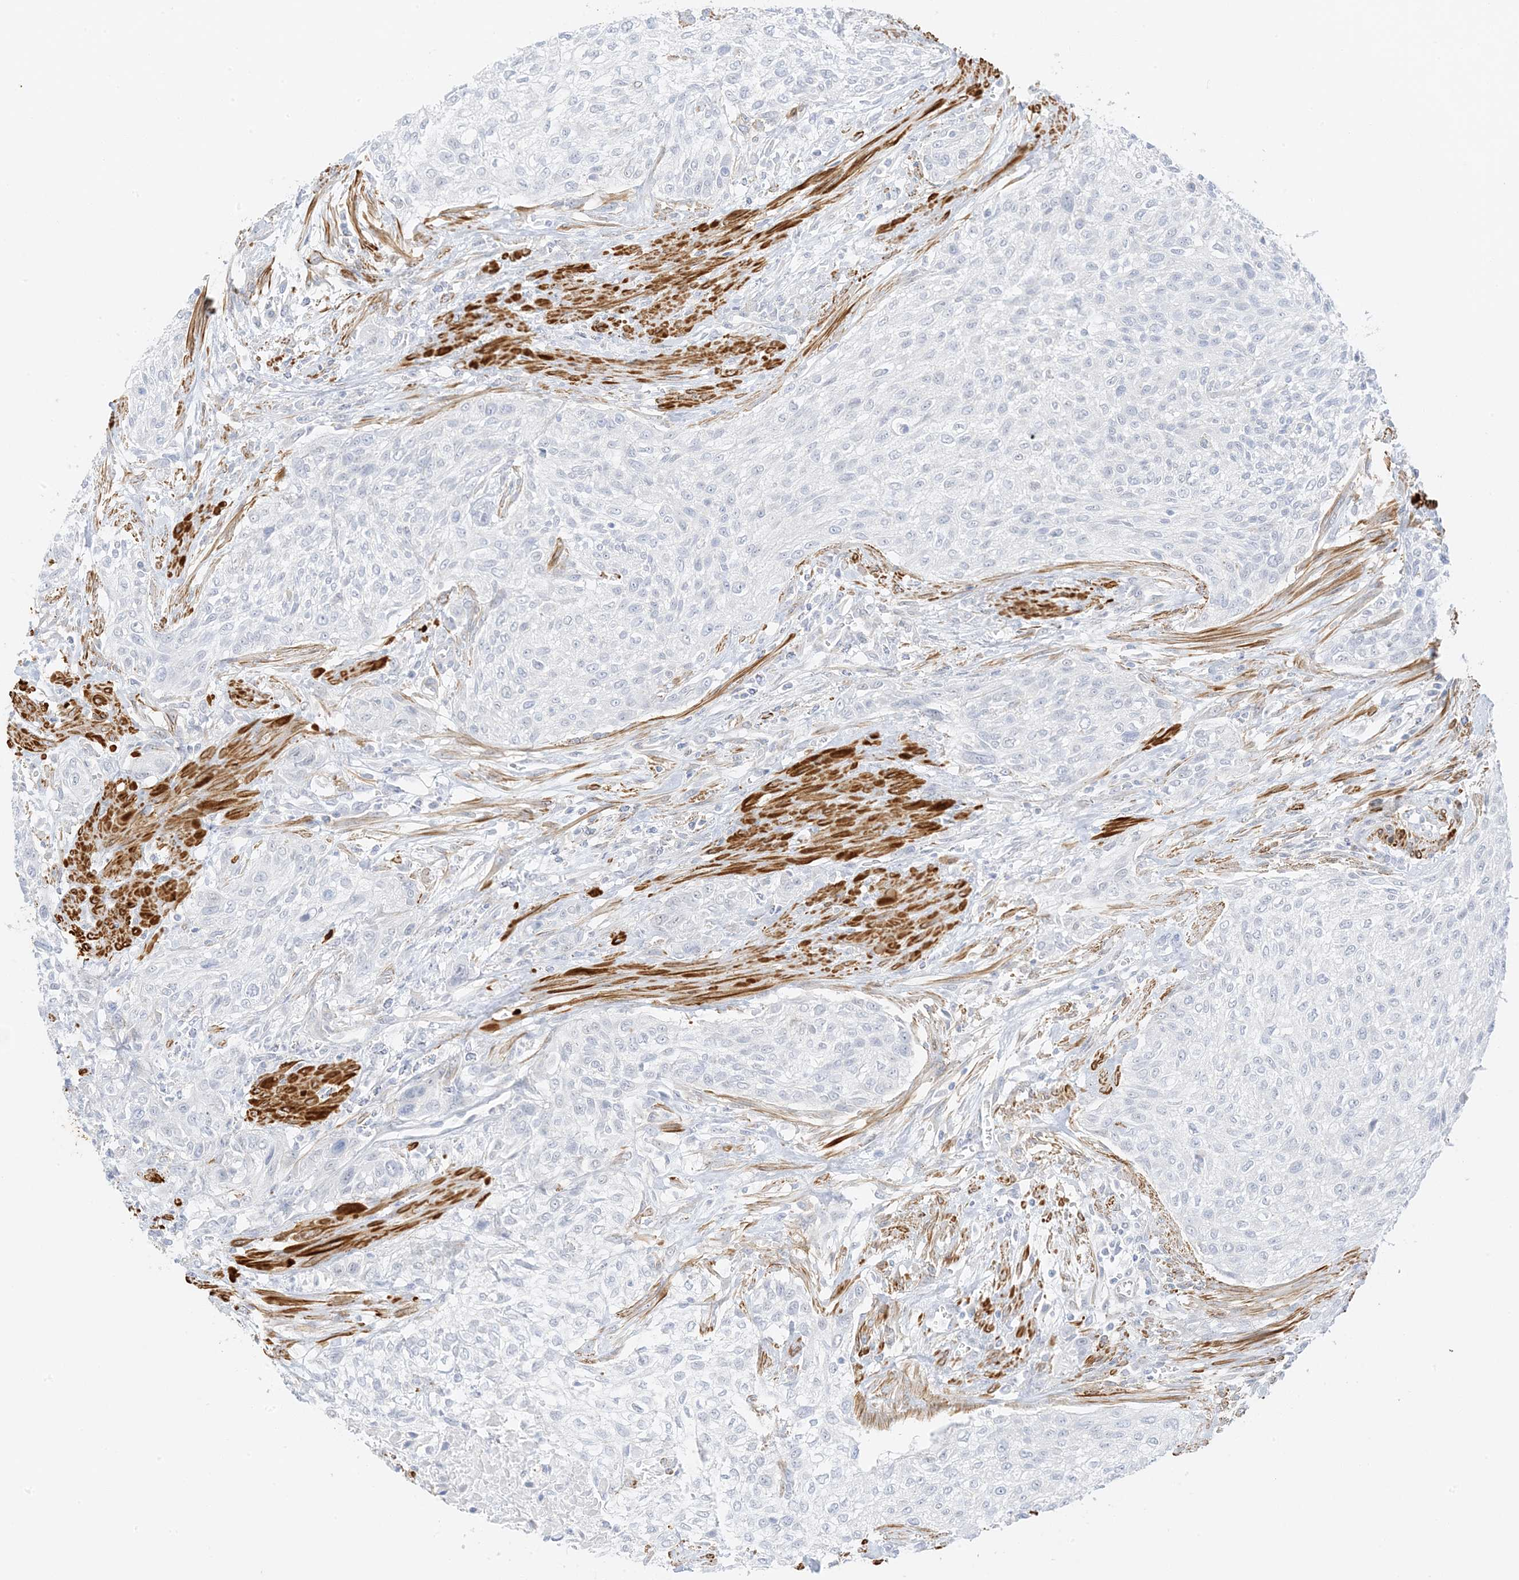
{"staining": {"intensity": "negative", "quantity": "none", "location": "none"}, "tissue": "urothelial cancer", "cell_type": "Tumor cells", "image_type": "cancer", "snomed": [{"axis": "morphology", "description": "Urothelial carcinoma, High grade"}, {"axis": "topography", "description": "Urinary bladder"}], "caption": "Immunohistochemical staining of human urothelial carcinoma (high-grade) shows no significant staining in tumor cells.", "gene": "SLC22A13", "patient": {"sex": "male", "age": 35}}